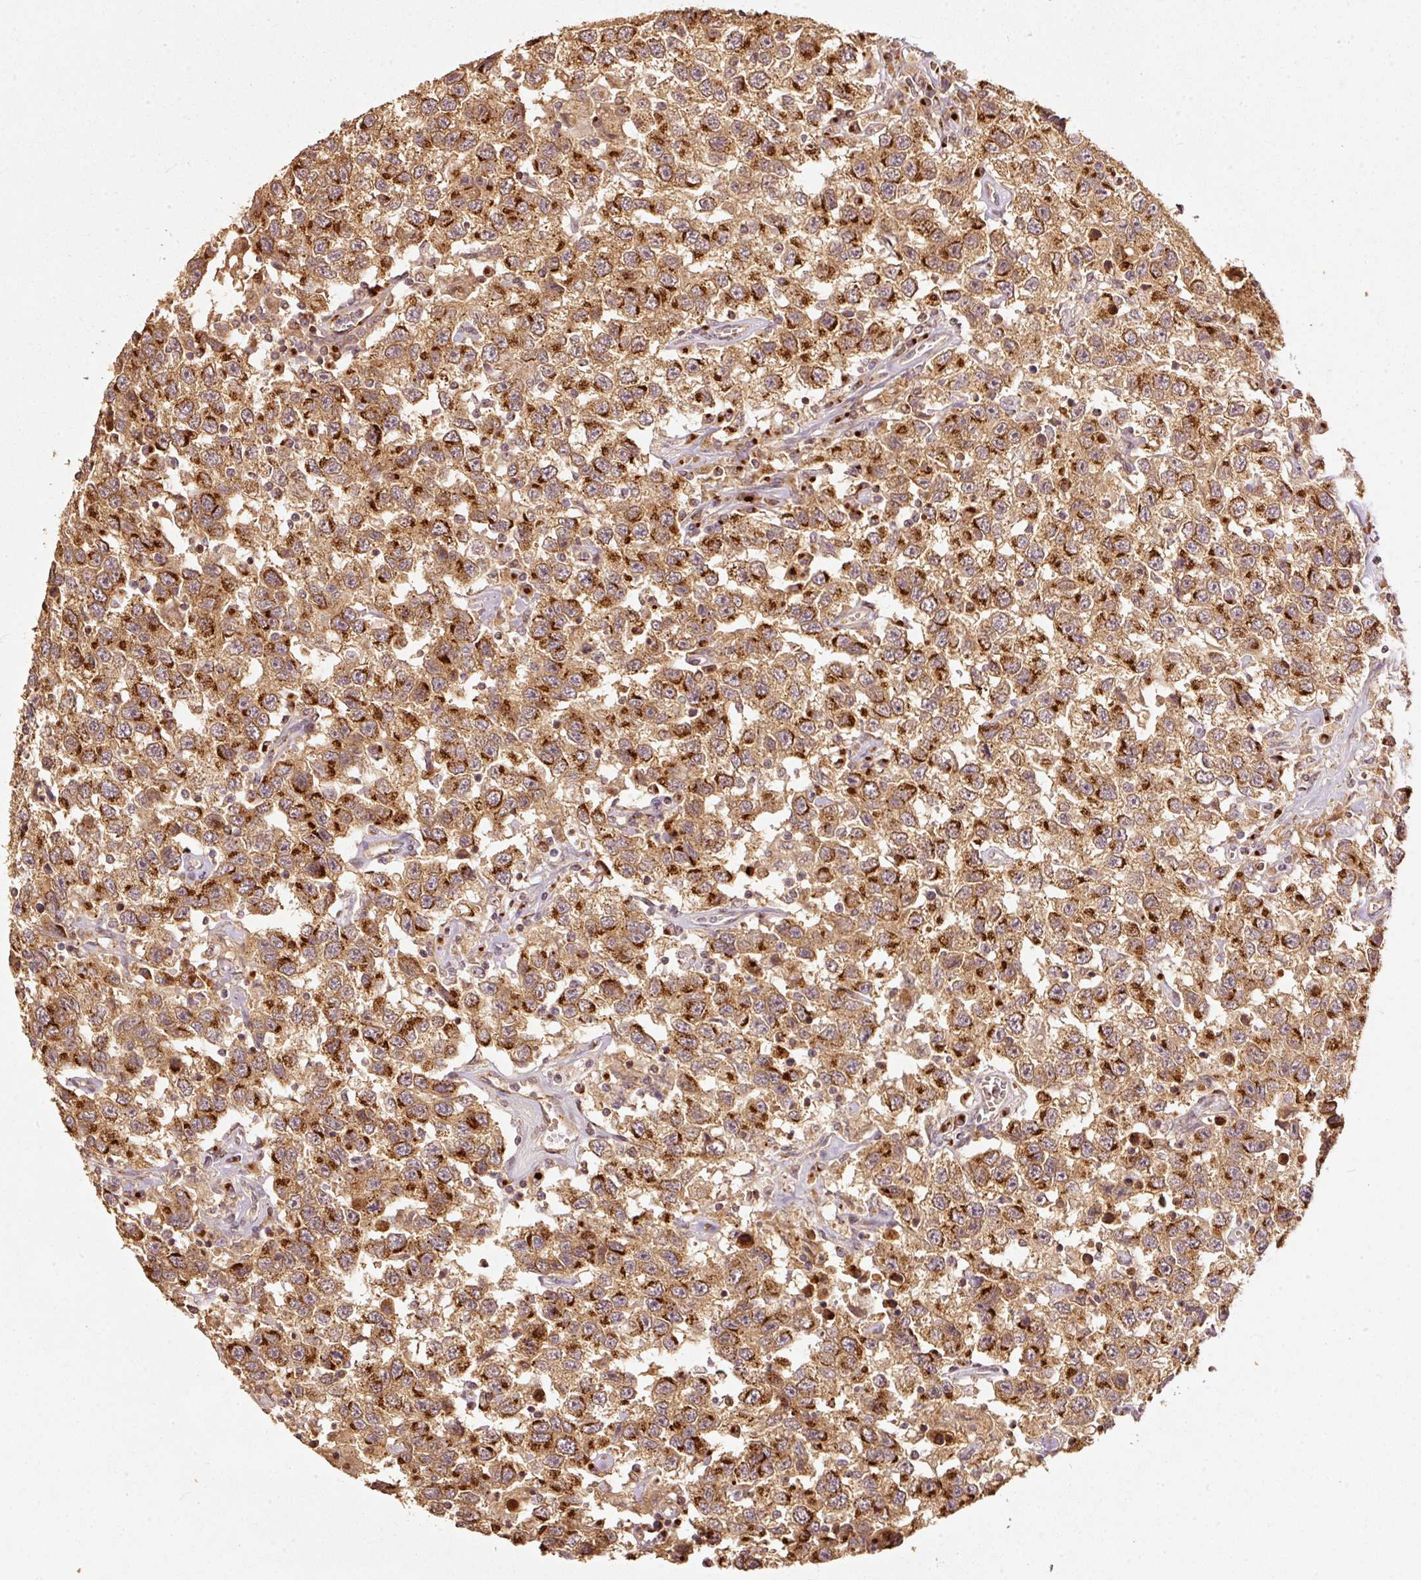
{"staining": {"intensity": "strong", "quantity": ">75%", "location": "cytoplasmic/membranous"}, "tissue": "testis cancer", "cell_type": "Tumor cells", "image_type": "cancer", "snomed": [{"axis": "morphology", "description": "Seminoma, NOS"}, {"axis": "topography", "description": "Testis"}], "caption": "This is a photomicrograph of immunohistochemistry (IHC) staining of seminoma (testis), which shows strong expression in the cytoplasmic/membranous of tumor cells.", "gene": "FUT8", "patient": {"sex": "male", "age": 41}}